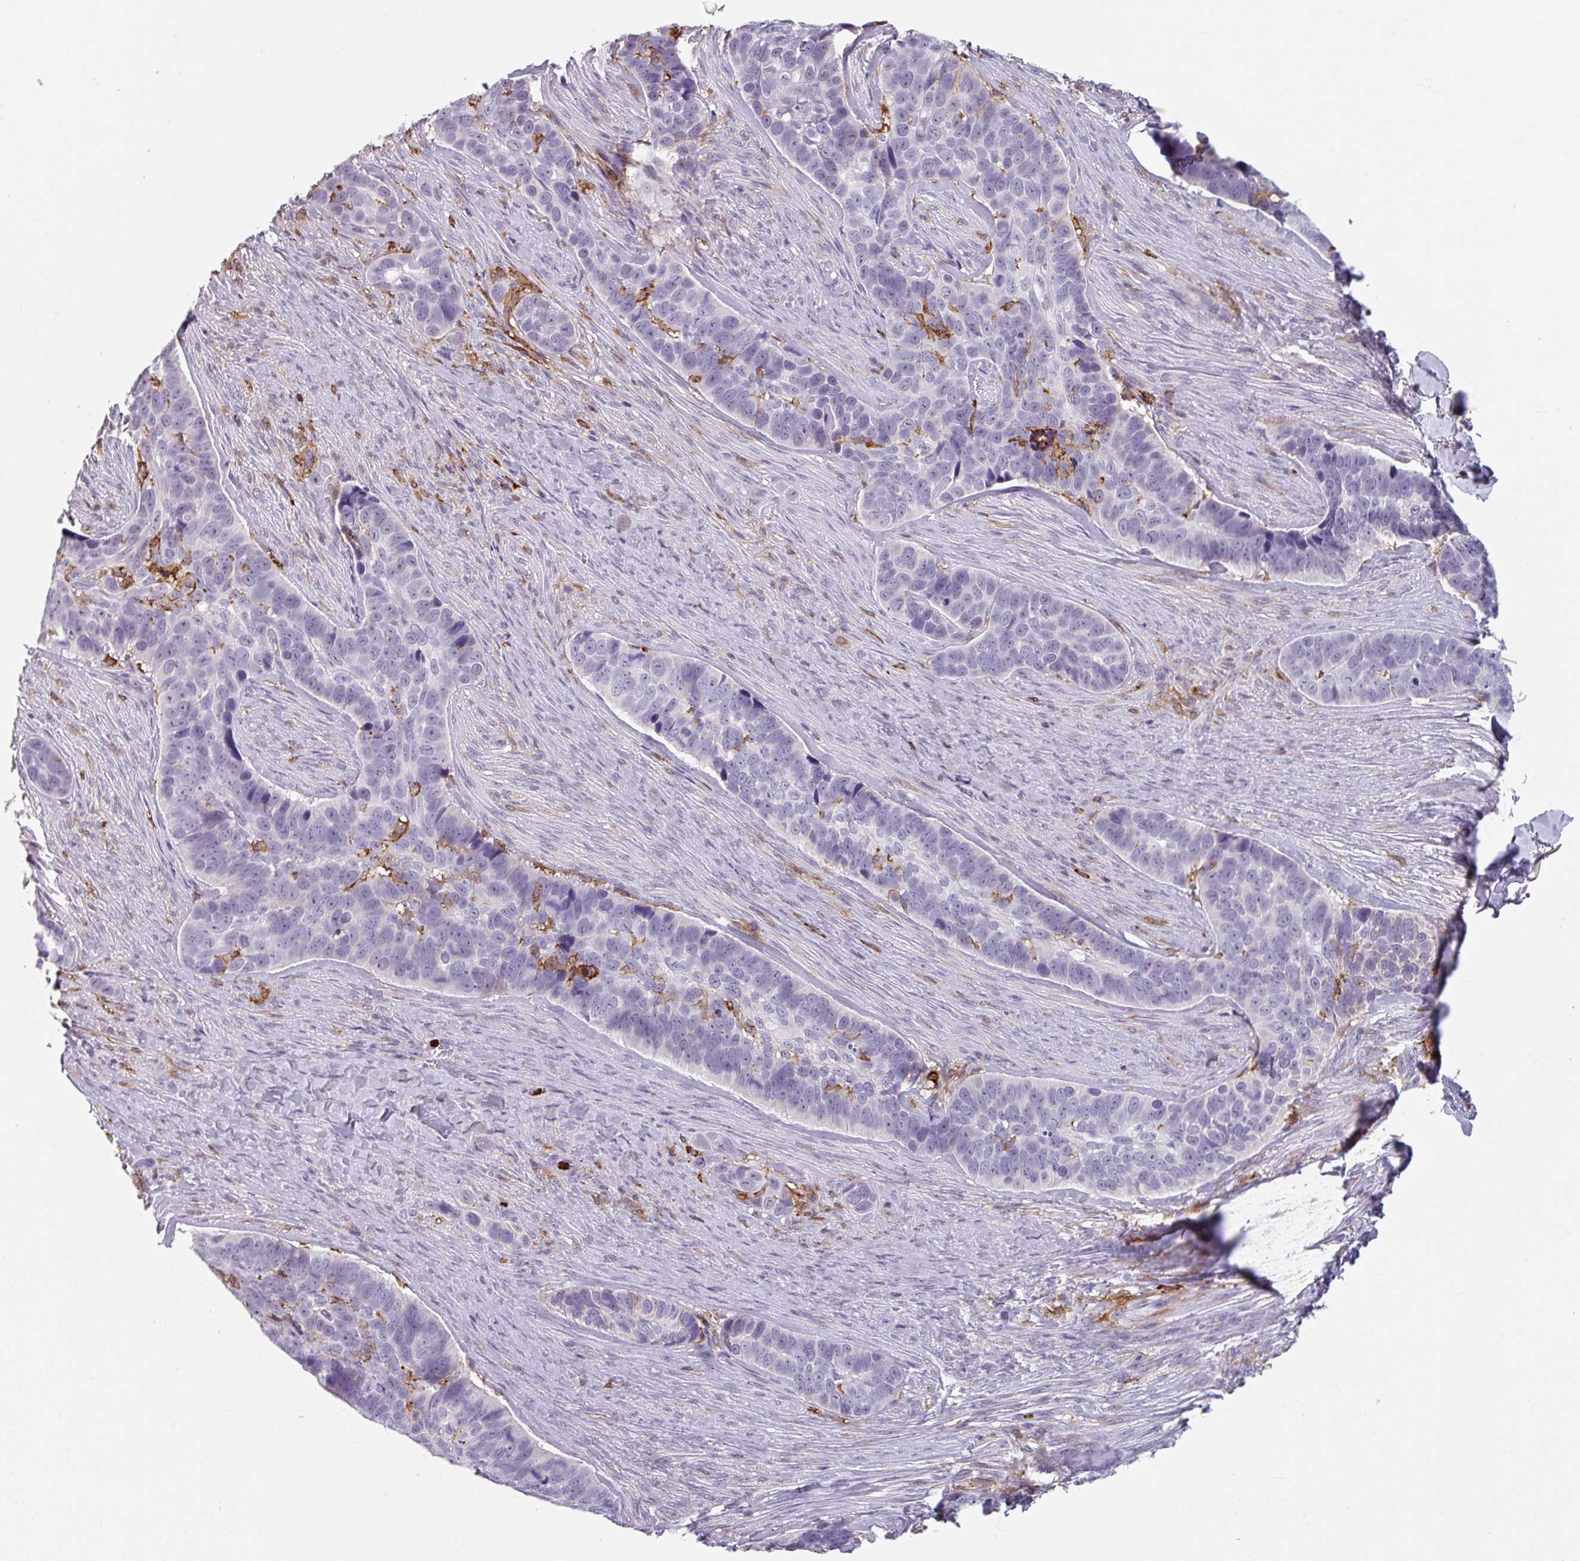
{"staining": {"intensity": "negative", "quantity": "none", "location": "none"}, "tissue": "skin cancer", "cell_type": "Tumor cells", "image_type": "cancer", "snomed": [{"axis": "morphology", "description": "Basal cell carcinoma"}, {"axis": "topography", "description": "Skin"}], "caption": "The IHC histopathology image has no significant staining in tumor cells of basal cell carcinoma (skin) tissue.", "gene": "EXOSC5", "patient": {"sex": "female", "age": 82}}